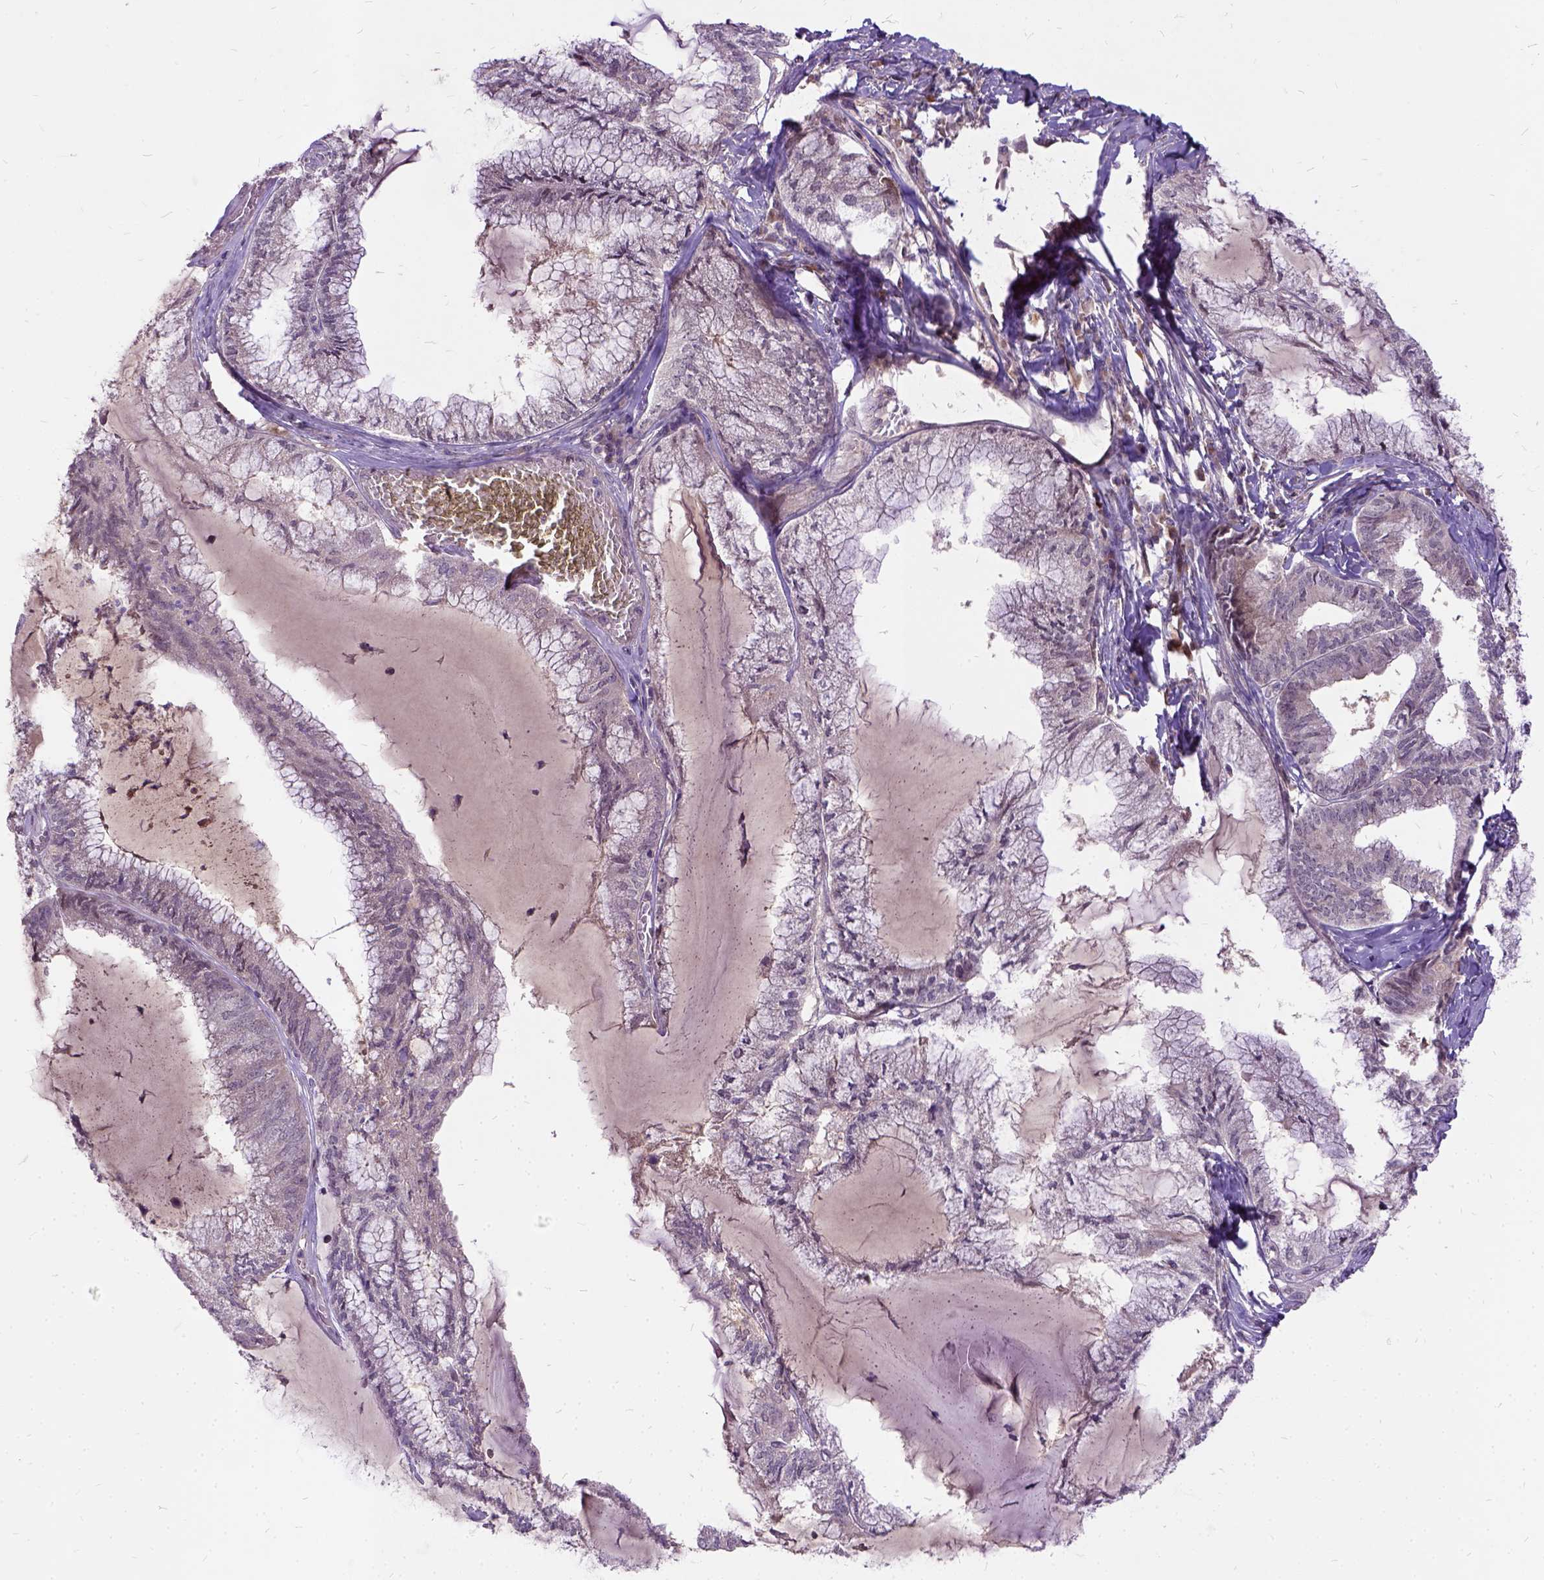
{"staining": {"intensity": "weak", "quantity": "25%-75%", "location": "cytoplasmic/membranous"}, "tissue": "endometrial cancer", "cell_type": "Tumor cells", "image_type": "cancer", "snomed": [{"axis": "morphology", "description": "Carcinoma, NOS"}, {"axis": "topography", "description": "Endometrium"}], "caption": "IHC image of neoplastic tissue: endometrial carcinoma stained using IHC displays low levels of weak protein expression localized specifically in the cytoplasmic/membranous of tumor cells, appearing as a cytoplasmic/membranous brown color.", "gene": "ILRUN", "patient": {"sex": "female", "age": 62}}